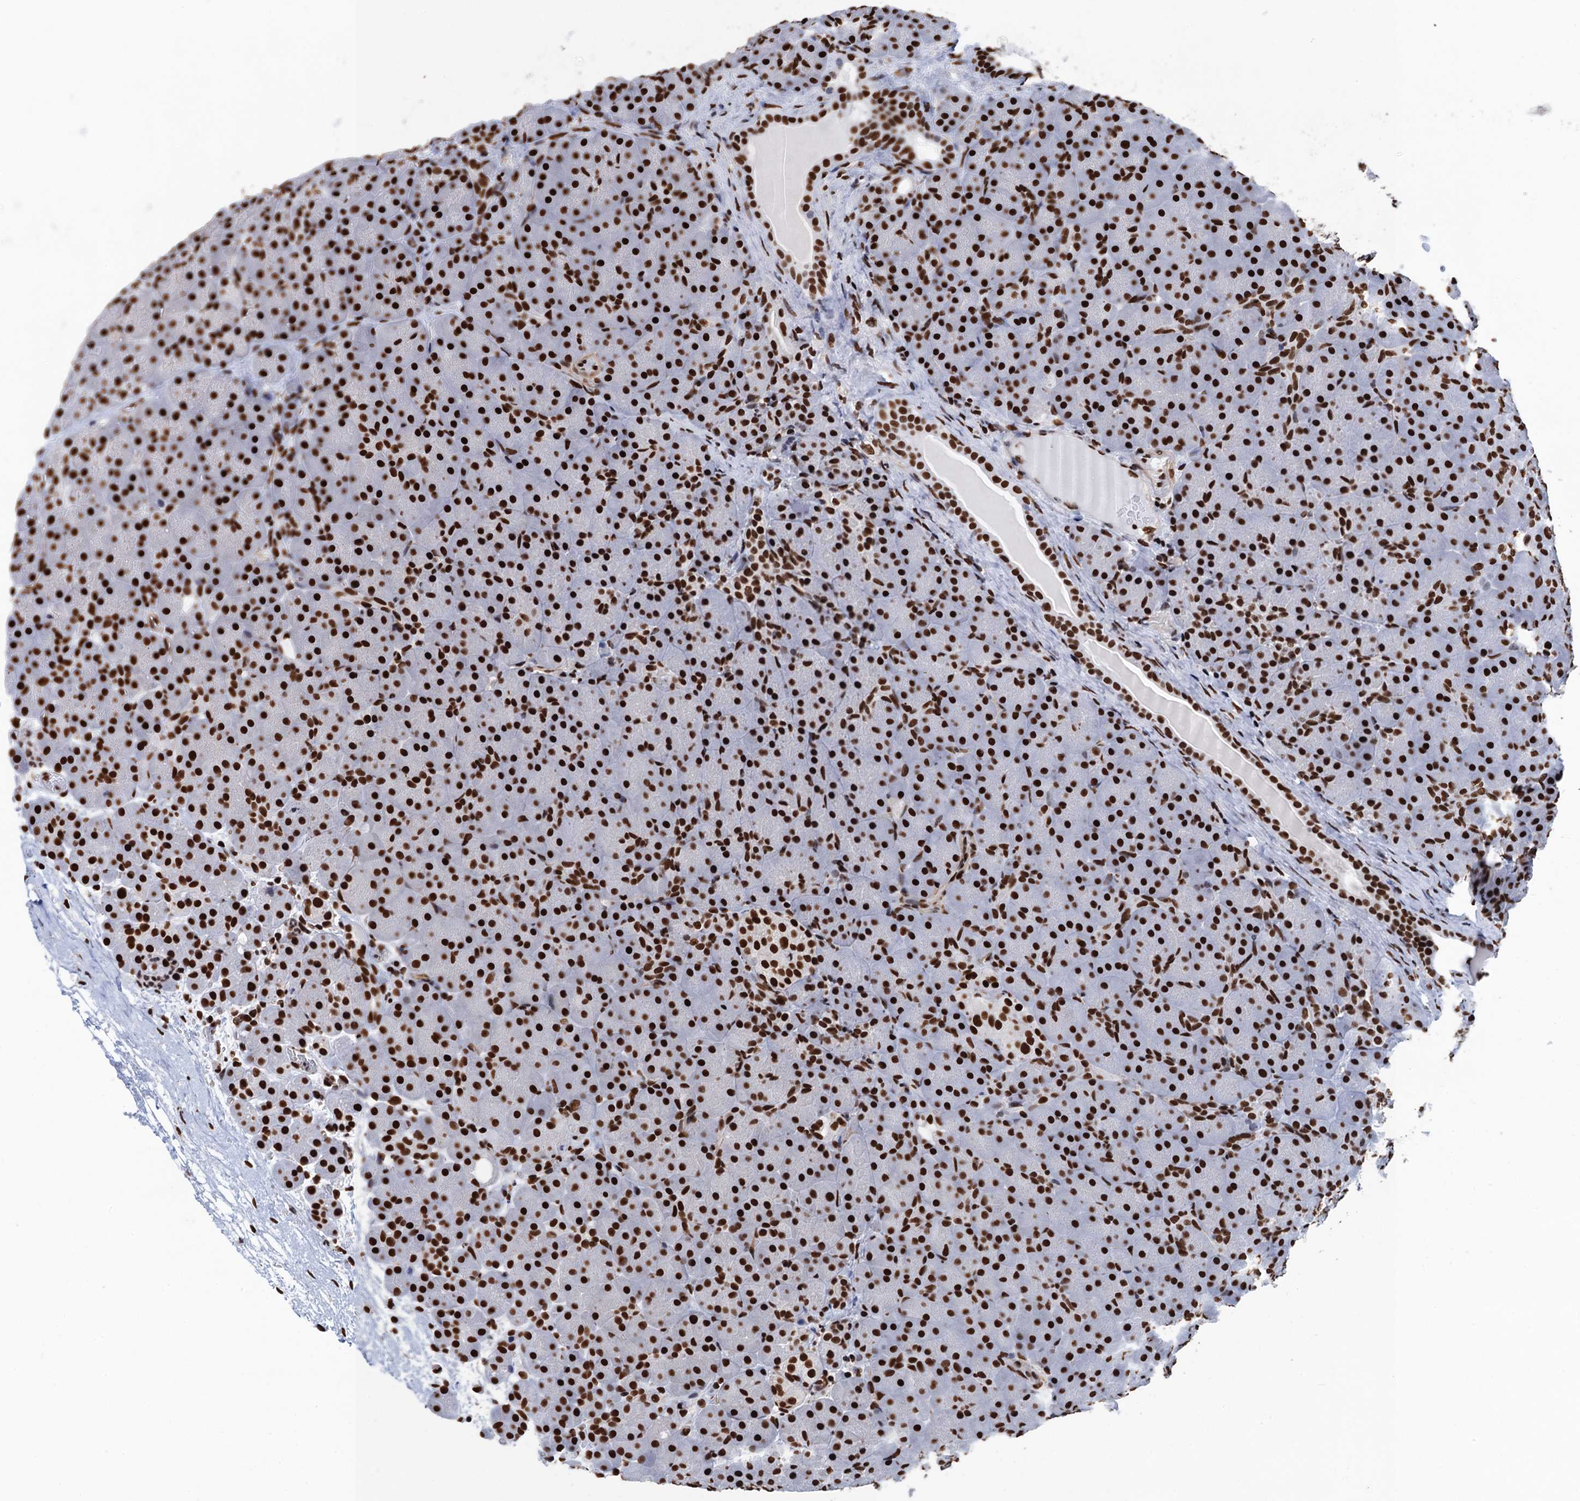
{"staining": {"intensity": "strong", "quantity": ">75%", "location": "nuclear"}, "tissue": "pancreas", "cell_type": "Exocrine glandular cells", "image_type": "normal", "snomed": [{"axis": "morphology", "description": "Normal tissue, NOS"}, {"axis": "topography", "description": "Pancreas"}], "caption": "Exocrine glandular cells reveal strong nuclear expression in about >75% of cells in benign pancreas.", "gene": "UBA2", "patient": {"sex": "male", "age": 66}}